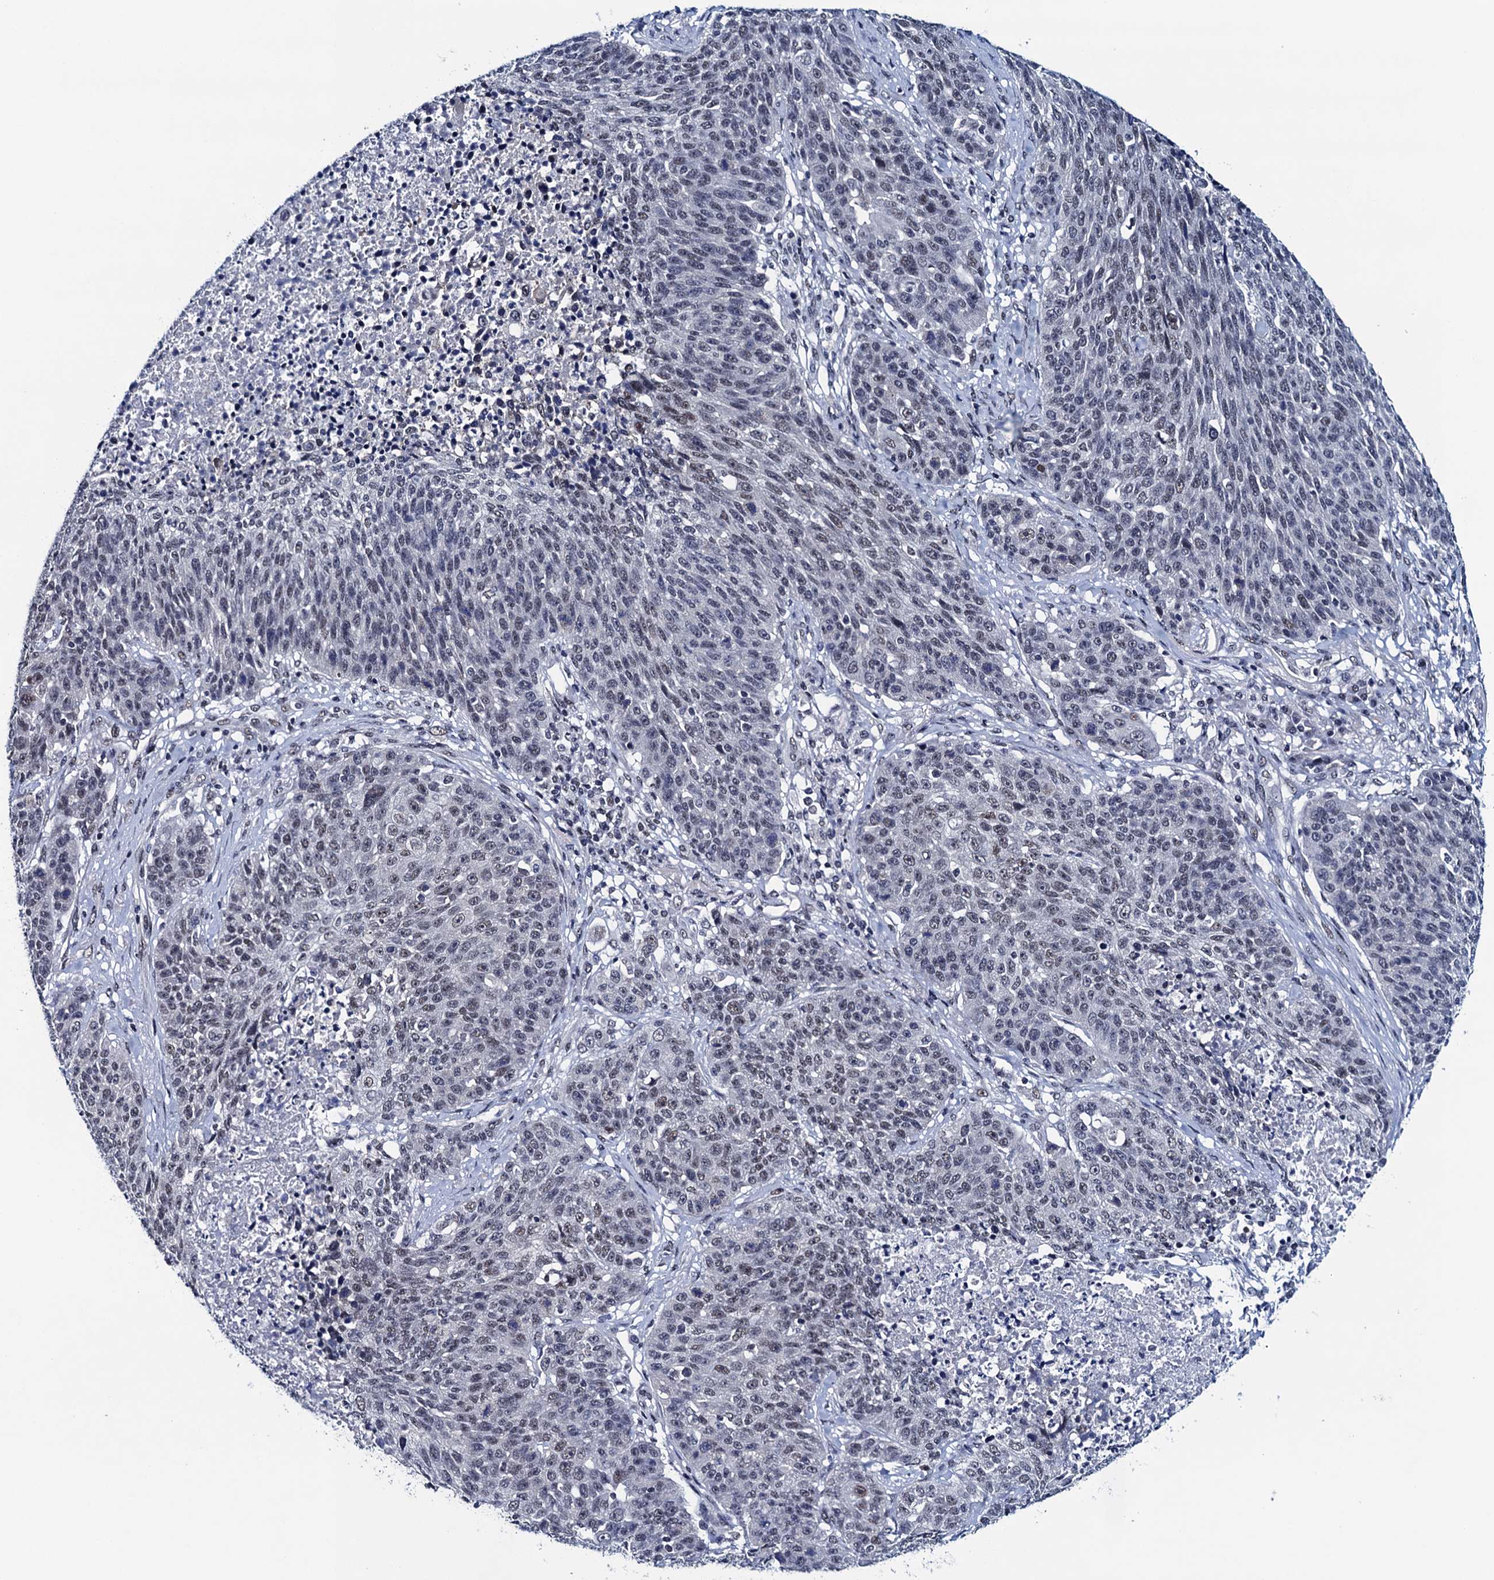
{"staining": {"intensity": "weak", "quantity": "<25%", "location": "nuclear"}, "tissue": "lung cancer", "cell_type": "Tumor cells", "image_type": "cancer", "snomed": [{"axis": "morphology", "description": "Normal tissue, NOS"}, {"axis": "morphology", "description": "Squamous cell carcinoma, NOS"}, {"axis": "topography", "description": "Lymph node"}, {"axis": "topography", "description": "Lung"}], "caption": "Tumor cells show no significant positivity in lung squamous cell carcinoma.", "gene": "FNBP4", "patient": {"sex": "male", "age": 66}}